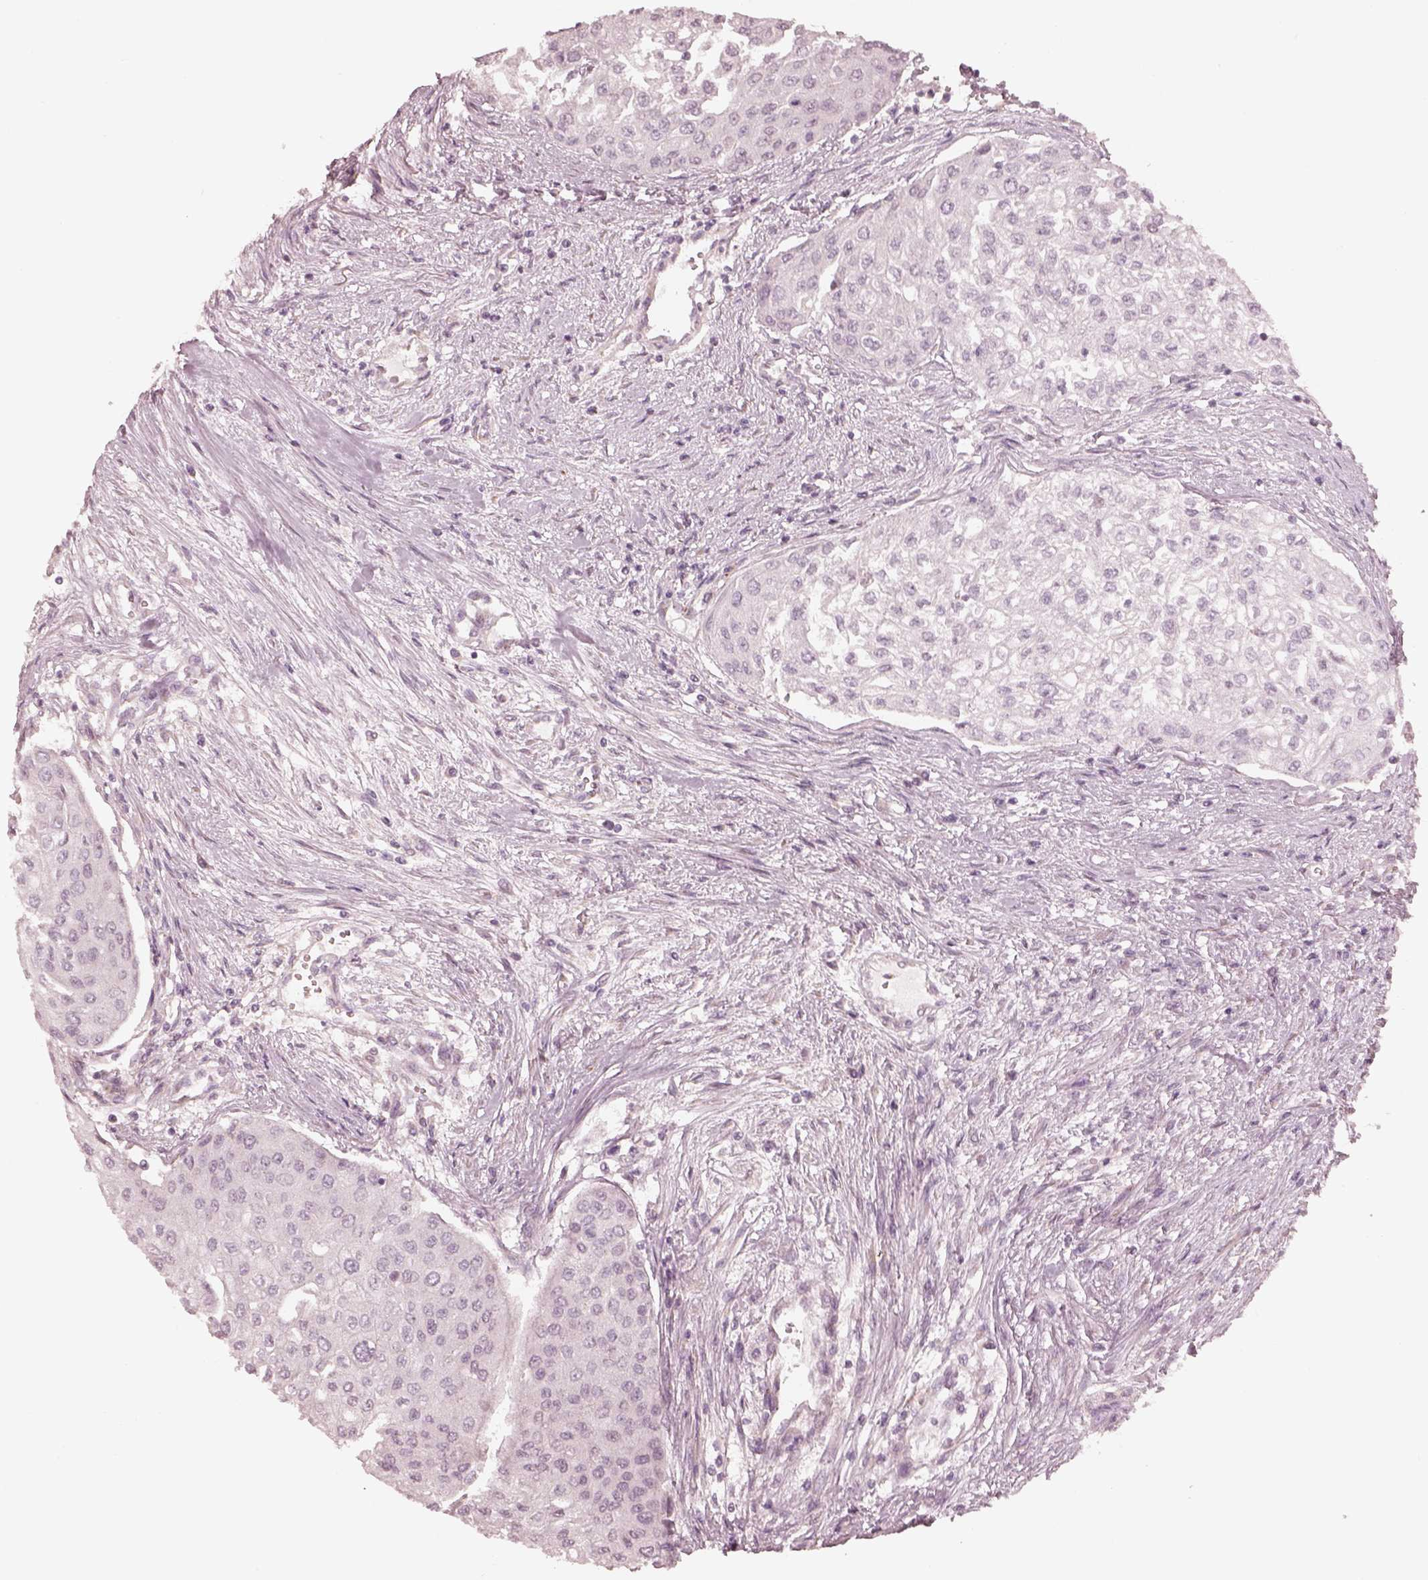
{"staining": {"intensity": "negative", "quantity": "none", "location": "none"}, "tissue": "urothelial cancer", "cell_type": "Tumor cells", "image_type": "cancer", "snomed": [{"axis": "morphology", "description": "Urothelial carcinoma, High grade"}, {"axis": "topography", "description": "Urinary bladder"}], "caption": "Tumor cells are negative for protein expression in human high-grade urothelial carcinoma.", "gene": "ANKLE1", "patient": {"sex": "male", "age": 62}}